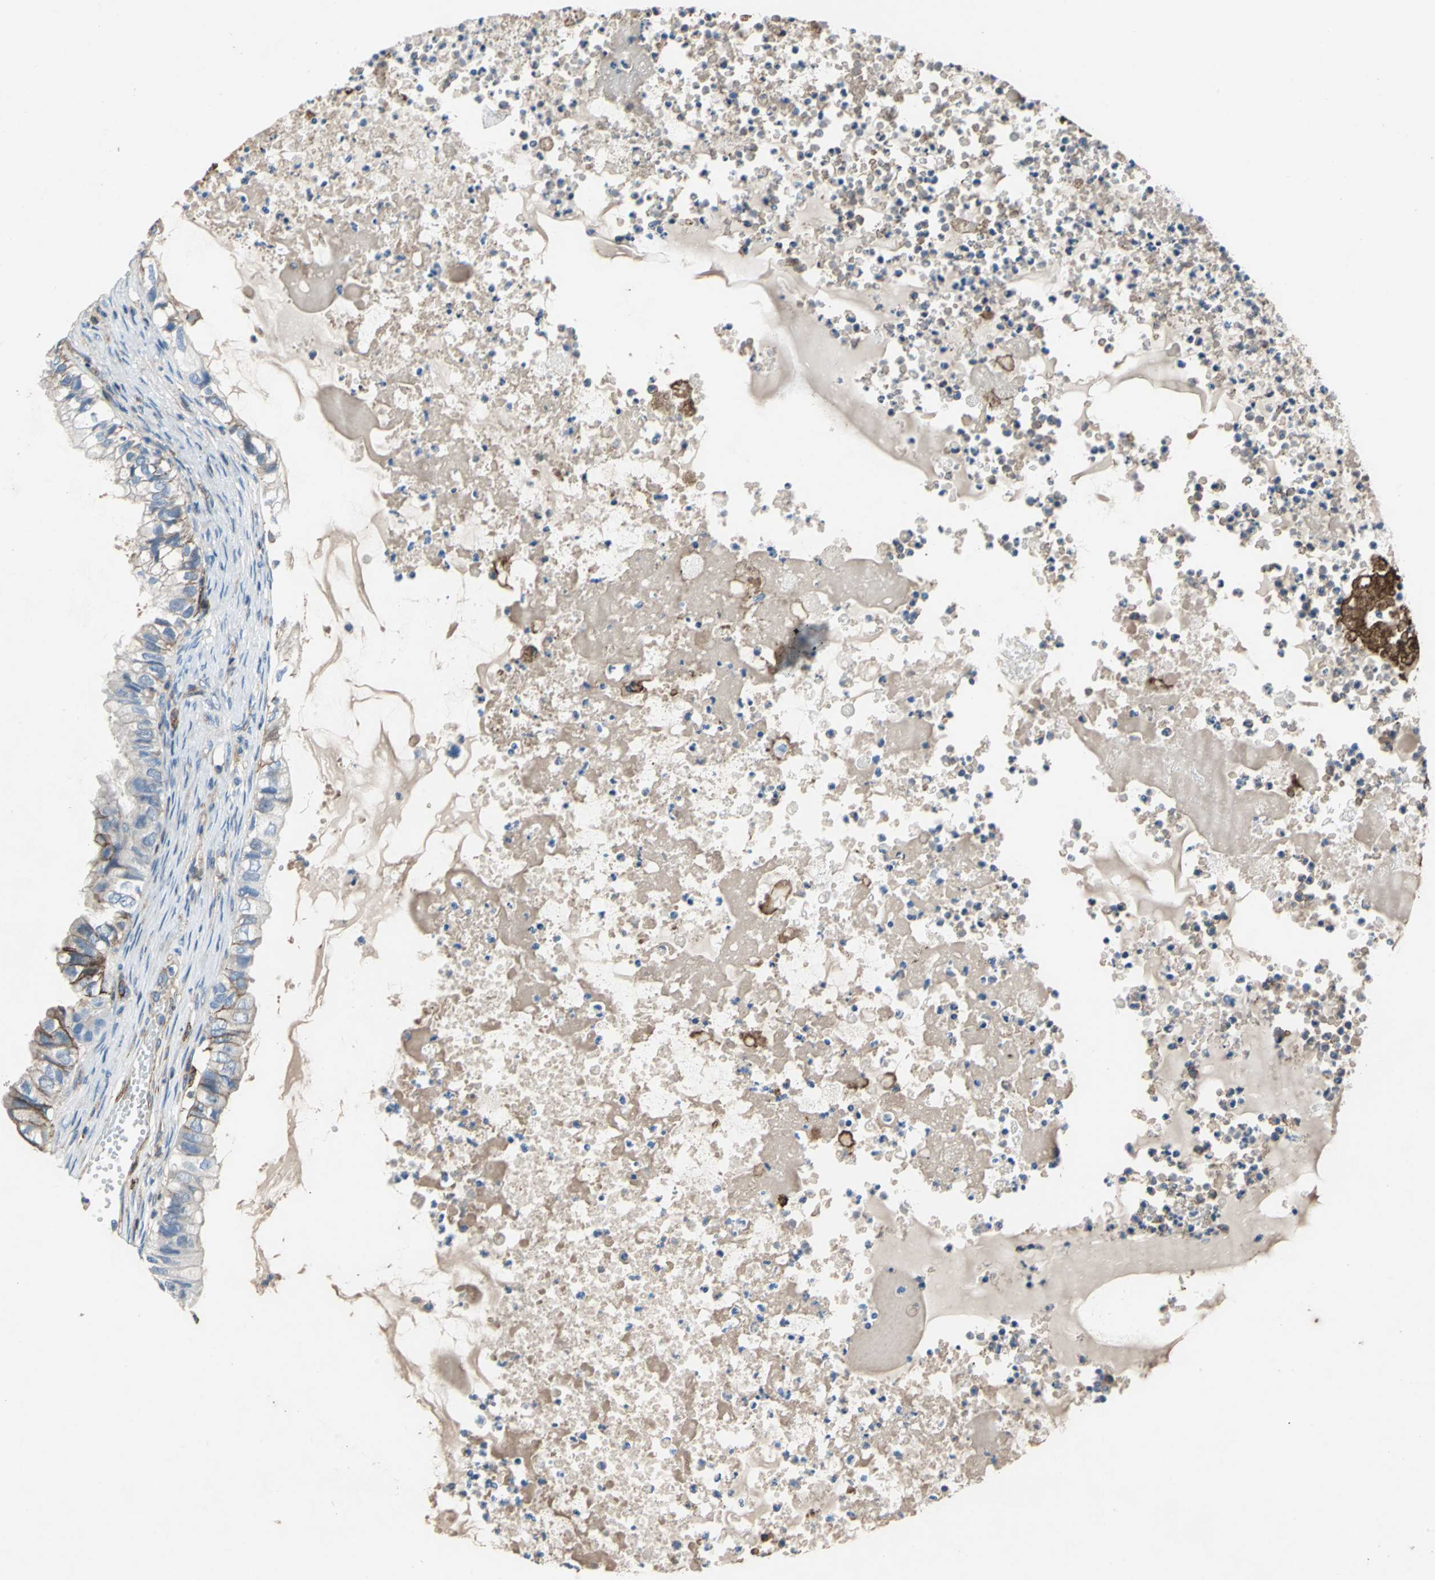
{"staining": {"intensity": "moderate", "quantity": "<25%", "location": "cytoplasmic/membranous"}, "tissue": "ovarian cancer", "cell_type": "Tumor cells", "image_type": "cancer", "snomed": [{"axis": "morphology", "description": "Cystadenocarcinoma, mucinous, NOS"}, {"axis": "topography", "description": "Ovary"}], "caption": "A low amount of moderate cytoplasmic/membranous positivity is seen in approximately <25% of tumor cells in ovarian cancer (mucinous cystadenocarcinoma) tissue.", "gene": "CD44", "patient": {"sex": "female", "age": 80}}